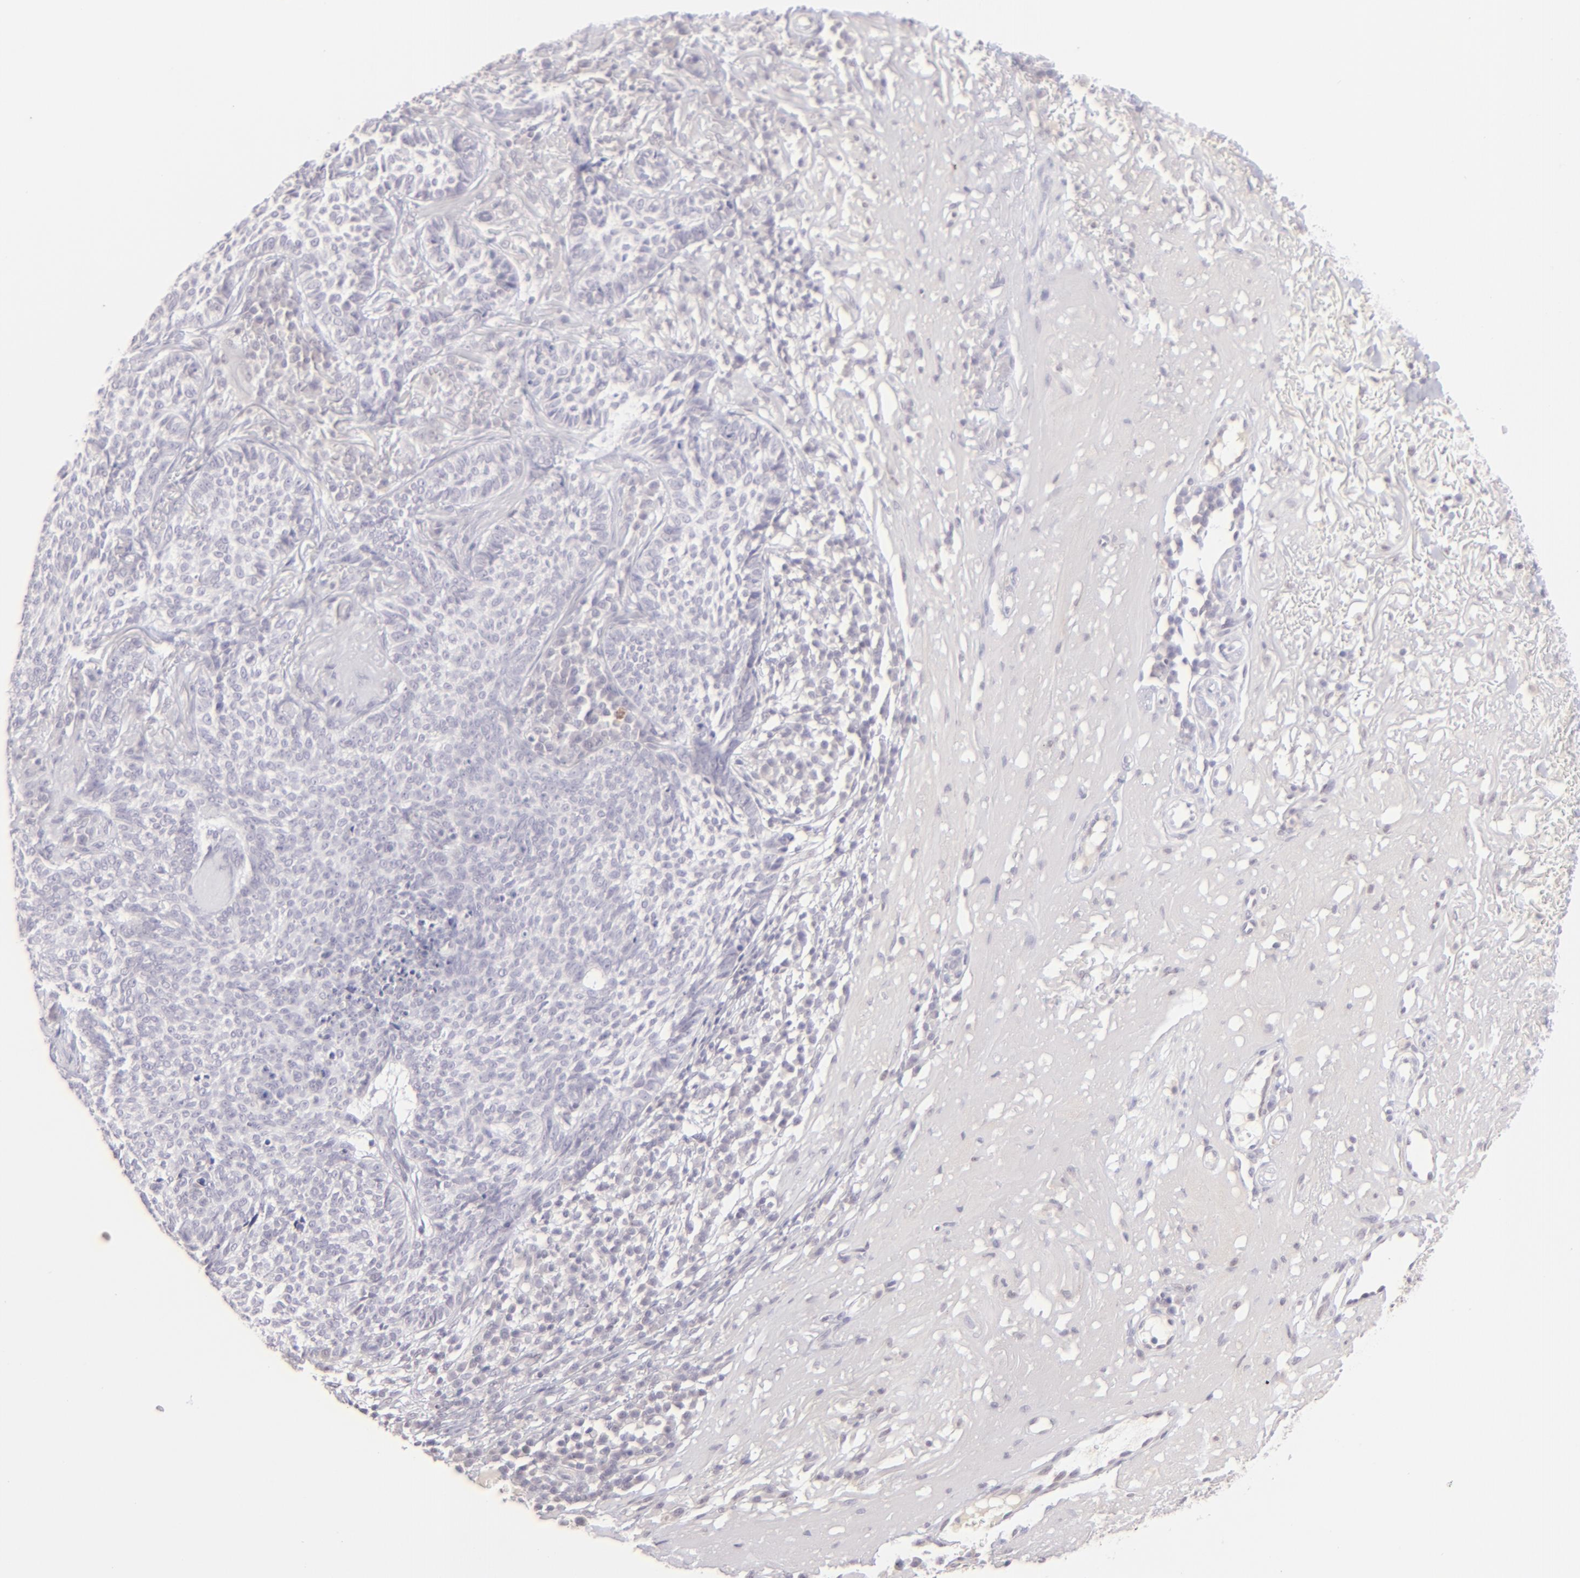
{"staining": {"intensity": "negative", "quantity": "none", "location": "none"}, "tissue": "skin cancer", "cell_type": "Tumor cells", "image_type": "cancer", "snomed": [{"axis": "morphology", "description": "Basal cell carcinoma"}, {"axis": "topography", "description": "Skin"}], "caption": "IHC of skin cancer (basal cell carcinoma) exhibits no expression in tumor cells.", "gene": "MAGEA1", "patient": {"sex": "female", "age": 89}}